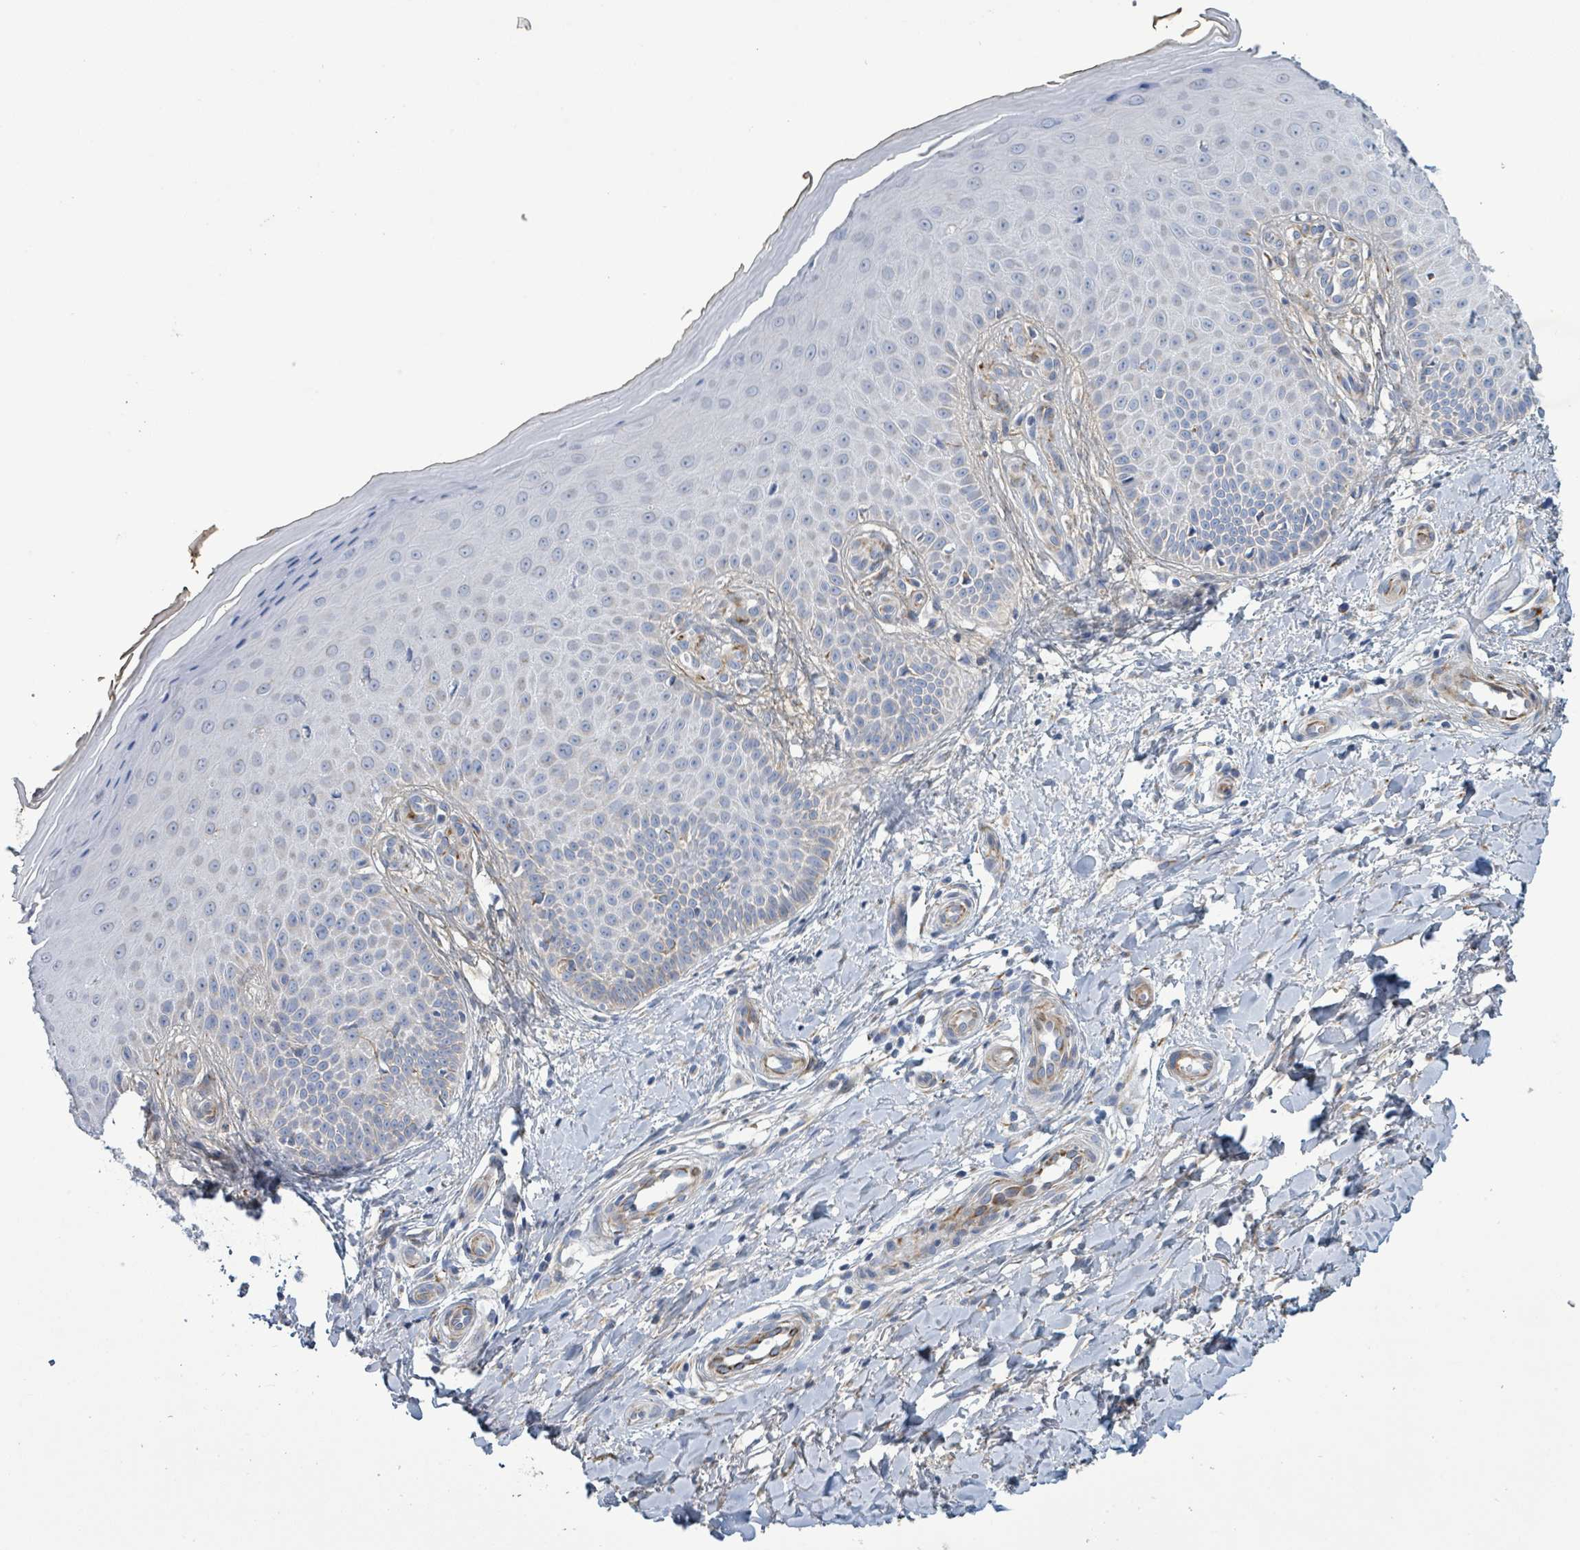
{"staining": {"intensity": "negative", "quantity": "none", "location": "none"}, "tissue": "skin", "cell_type": "Fibroblasts", "image_type": "normal", "snomed": [{"axis": "morphology", "description": "Normal tissue, NOS"}, {"axis": "topography", "description": "Skin"}], "caption": "This is an immunohistochemistry image of benign skin. There is no positivity in fibroblasts.", "gene": "ALG12", "patient": {"sex": "male", "age": 81}}